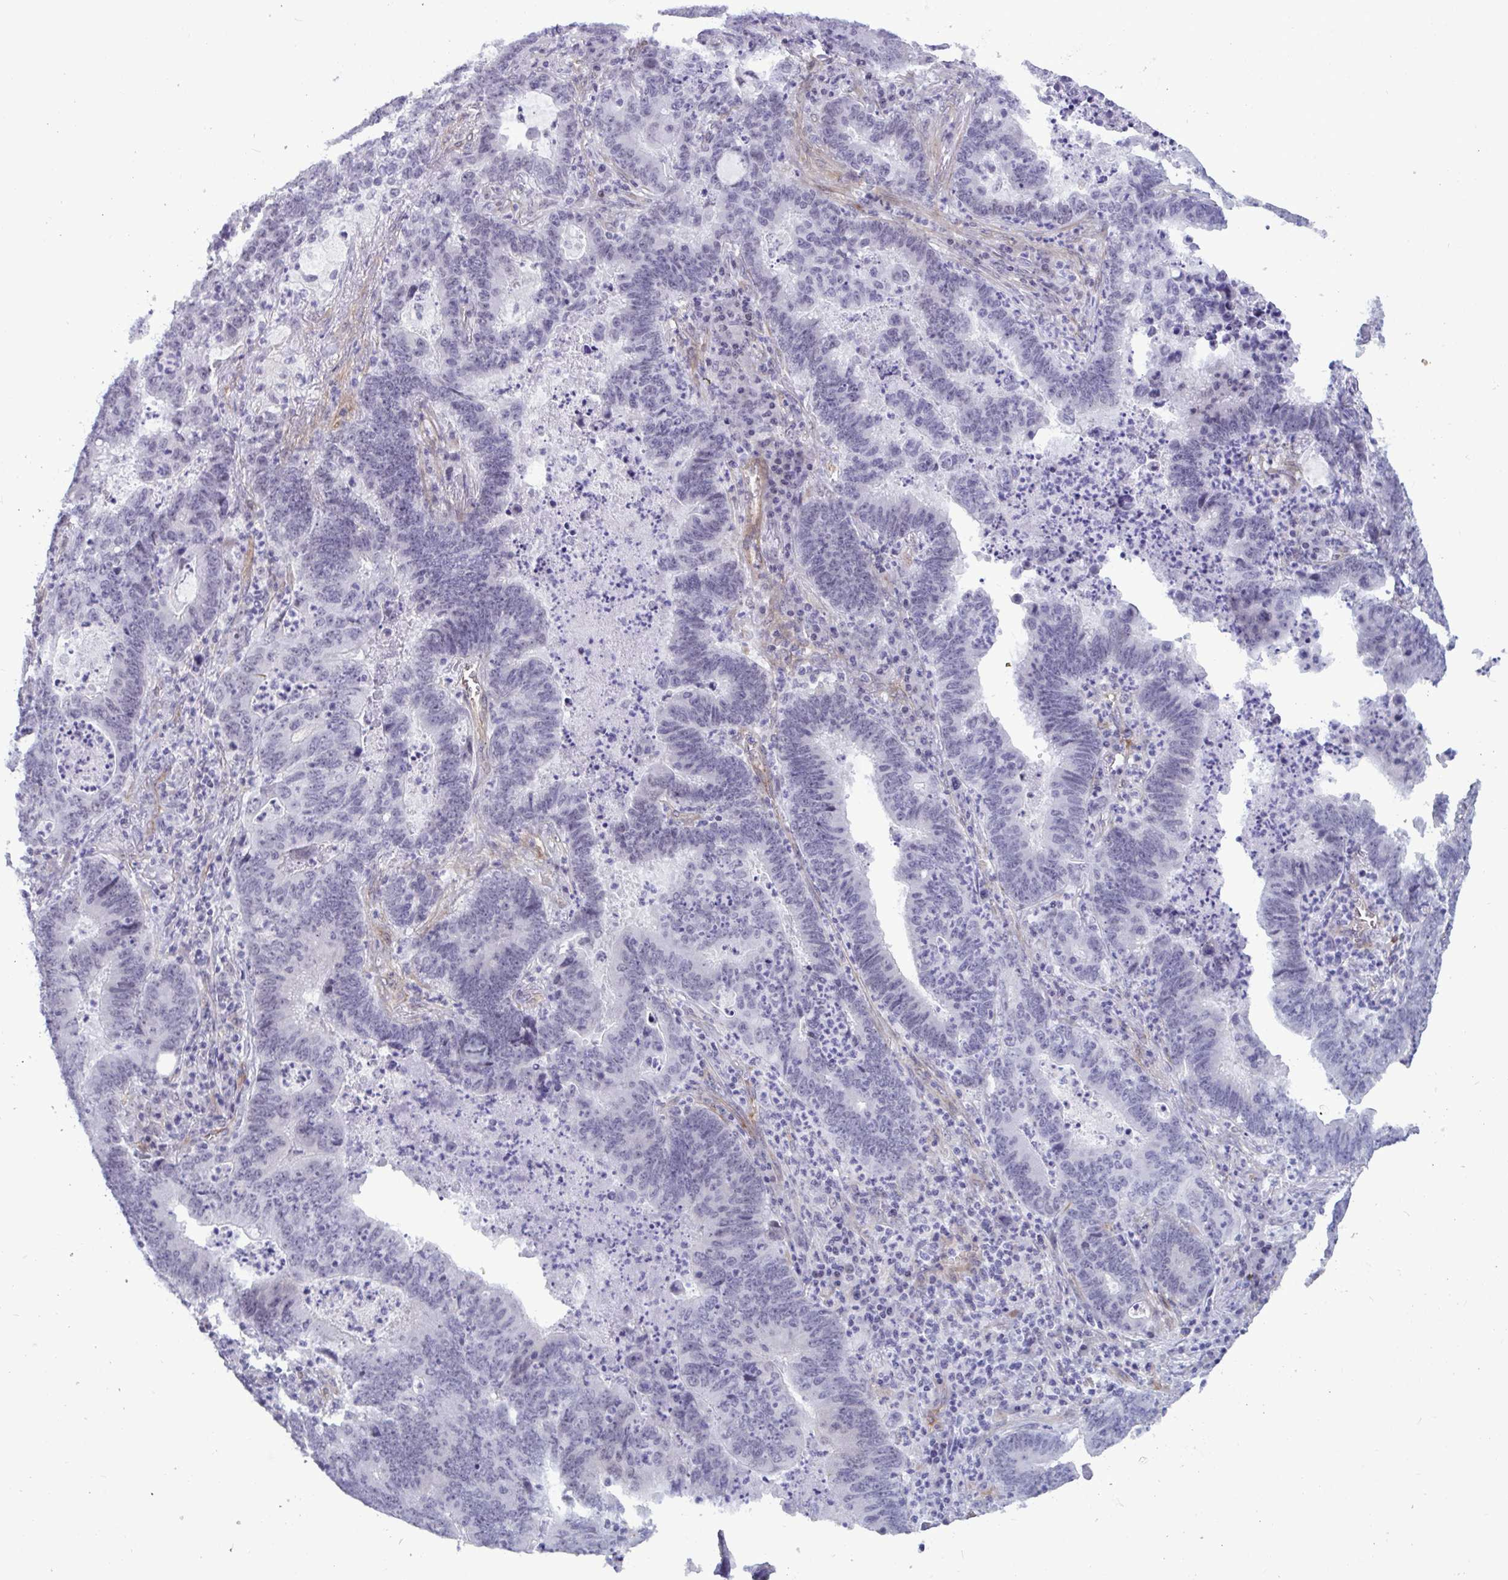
{"staining": {"intensity": "negative", "quantity": "none", "location": "none"}, "tissue": "lung cancer", "cell_type": "Tumor cells", "image_type": "cancer", "snomed": [{"axis": "morphology", "description": "Aneuploidy"}, {"axis": "morphology", "description": "Adenocarcinoma, NOS"}, {"axis": "morphology", "description": "Adenocarcinoma primary or metastatic"}, {"axis": "topography", "description": "Lung"}], "caption": "Histopathology image shows no significant protein staining in tumor cells of adenocarcinoma (lung).", "gene": "EML1", "patient": {"sex": "female", "age": 75}}